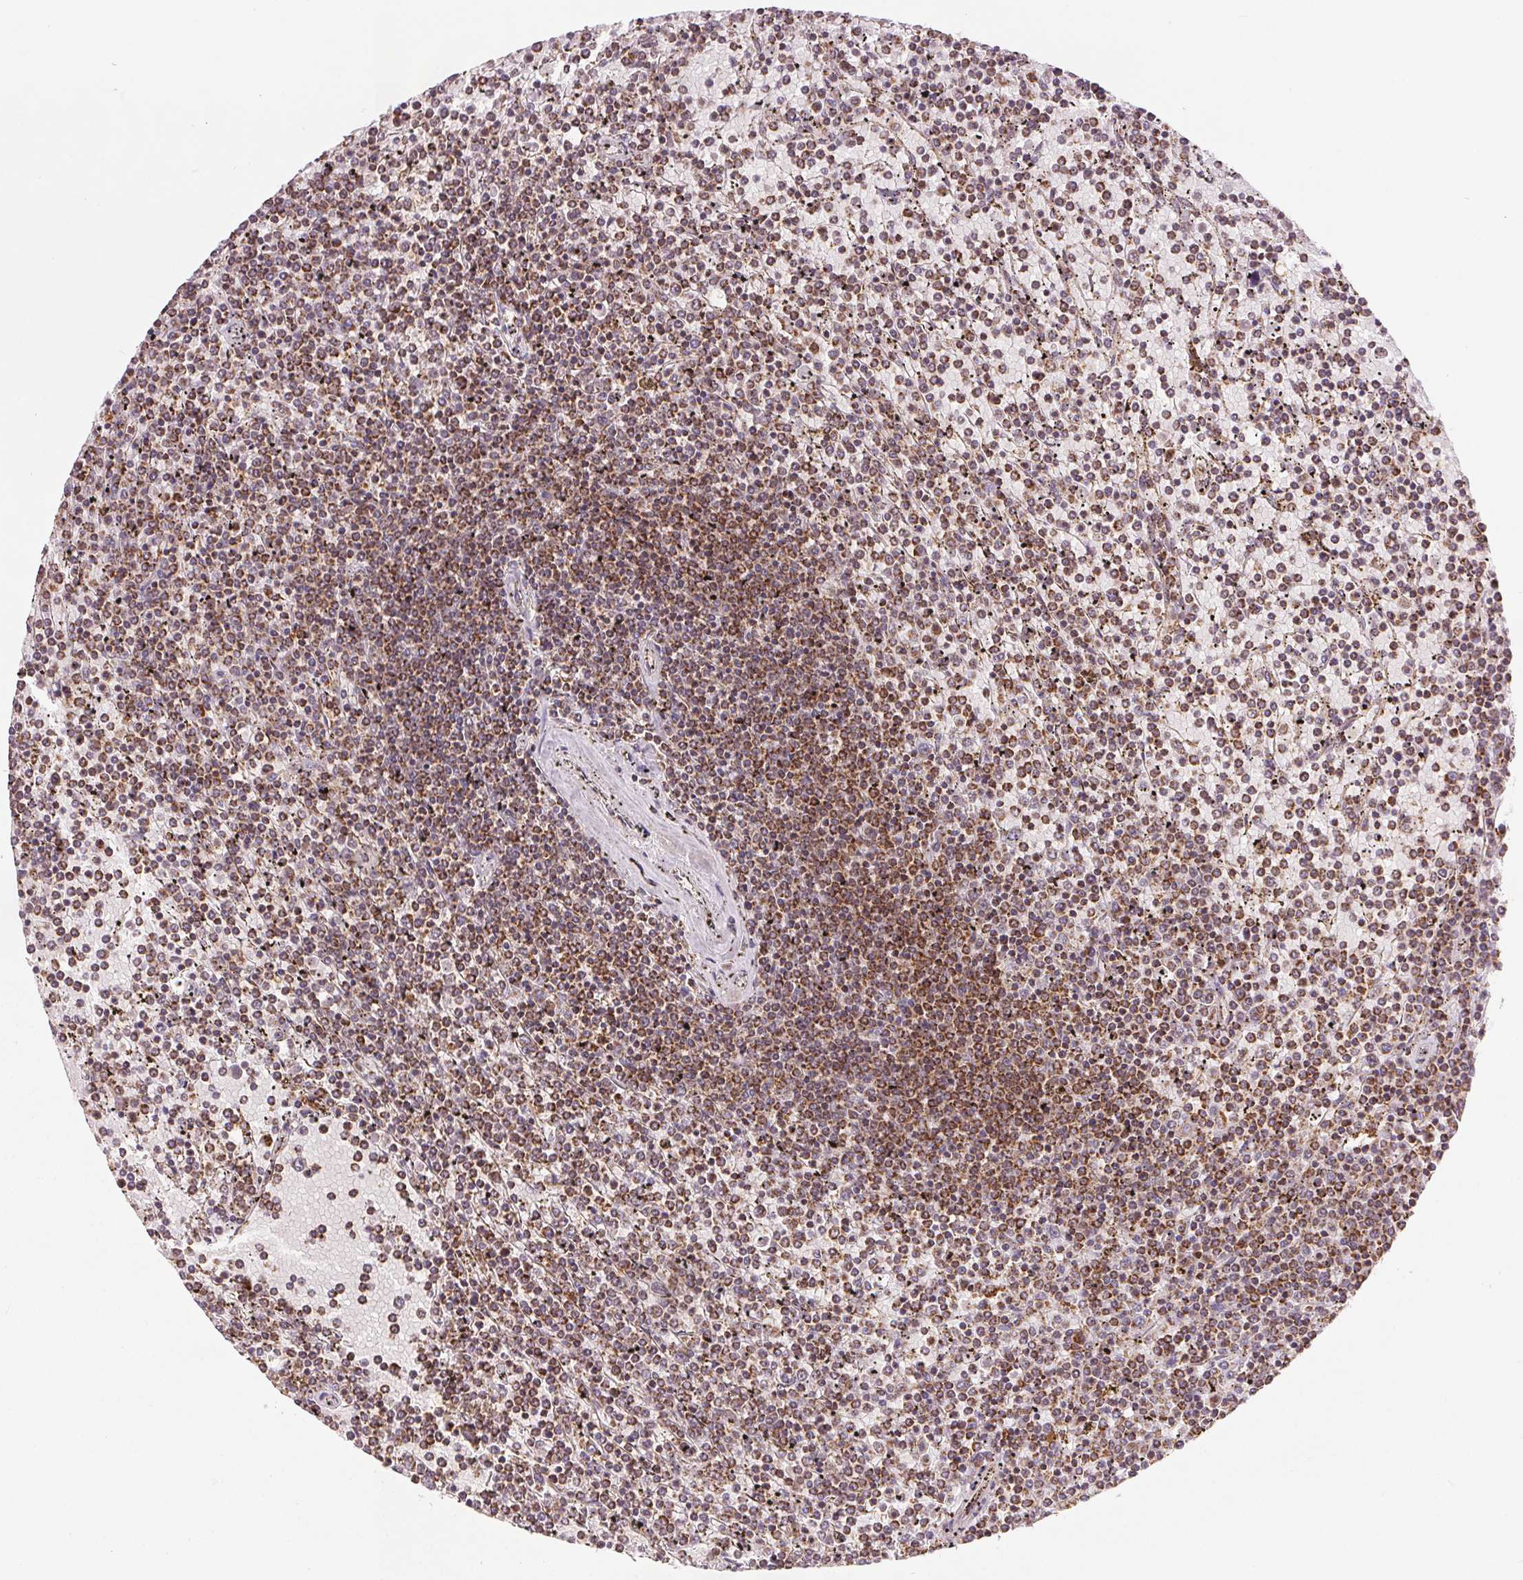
{"staining": {"intensity": "moderate", "quantity": ">75%", "location": "cytoplasmic/membranous"}, "tissue": "lymphoma", "cell_type": "Tumor cells", "image_type": "cancer", "snomed": [{"axis": "morphology", "description": "Malignant lymphoma, non-Hodgkin's type, Low grade"}, {"axis": "topography", "description": "Spleen"}], "caption": "Immunohistochemical staining of human lymphoma shows medium levels of moderate cytoplasmic/membranous protein positivity in approximately >75% of tumor cells.", "gene": "SDHB", "patient": {"sex": "female", "age": 77}}